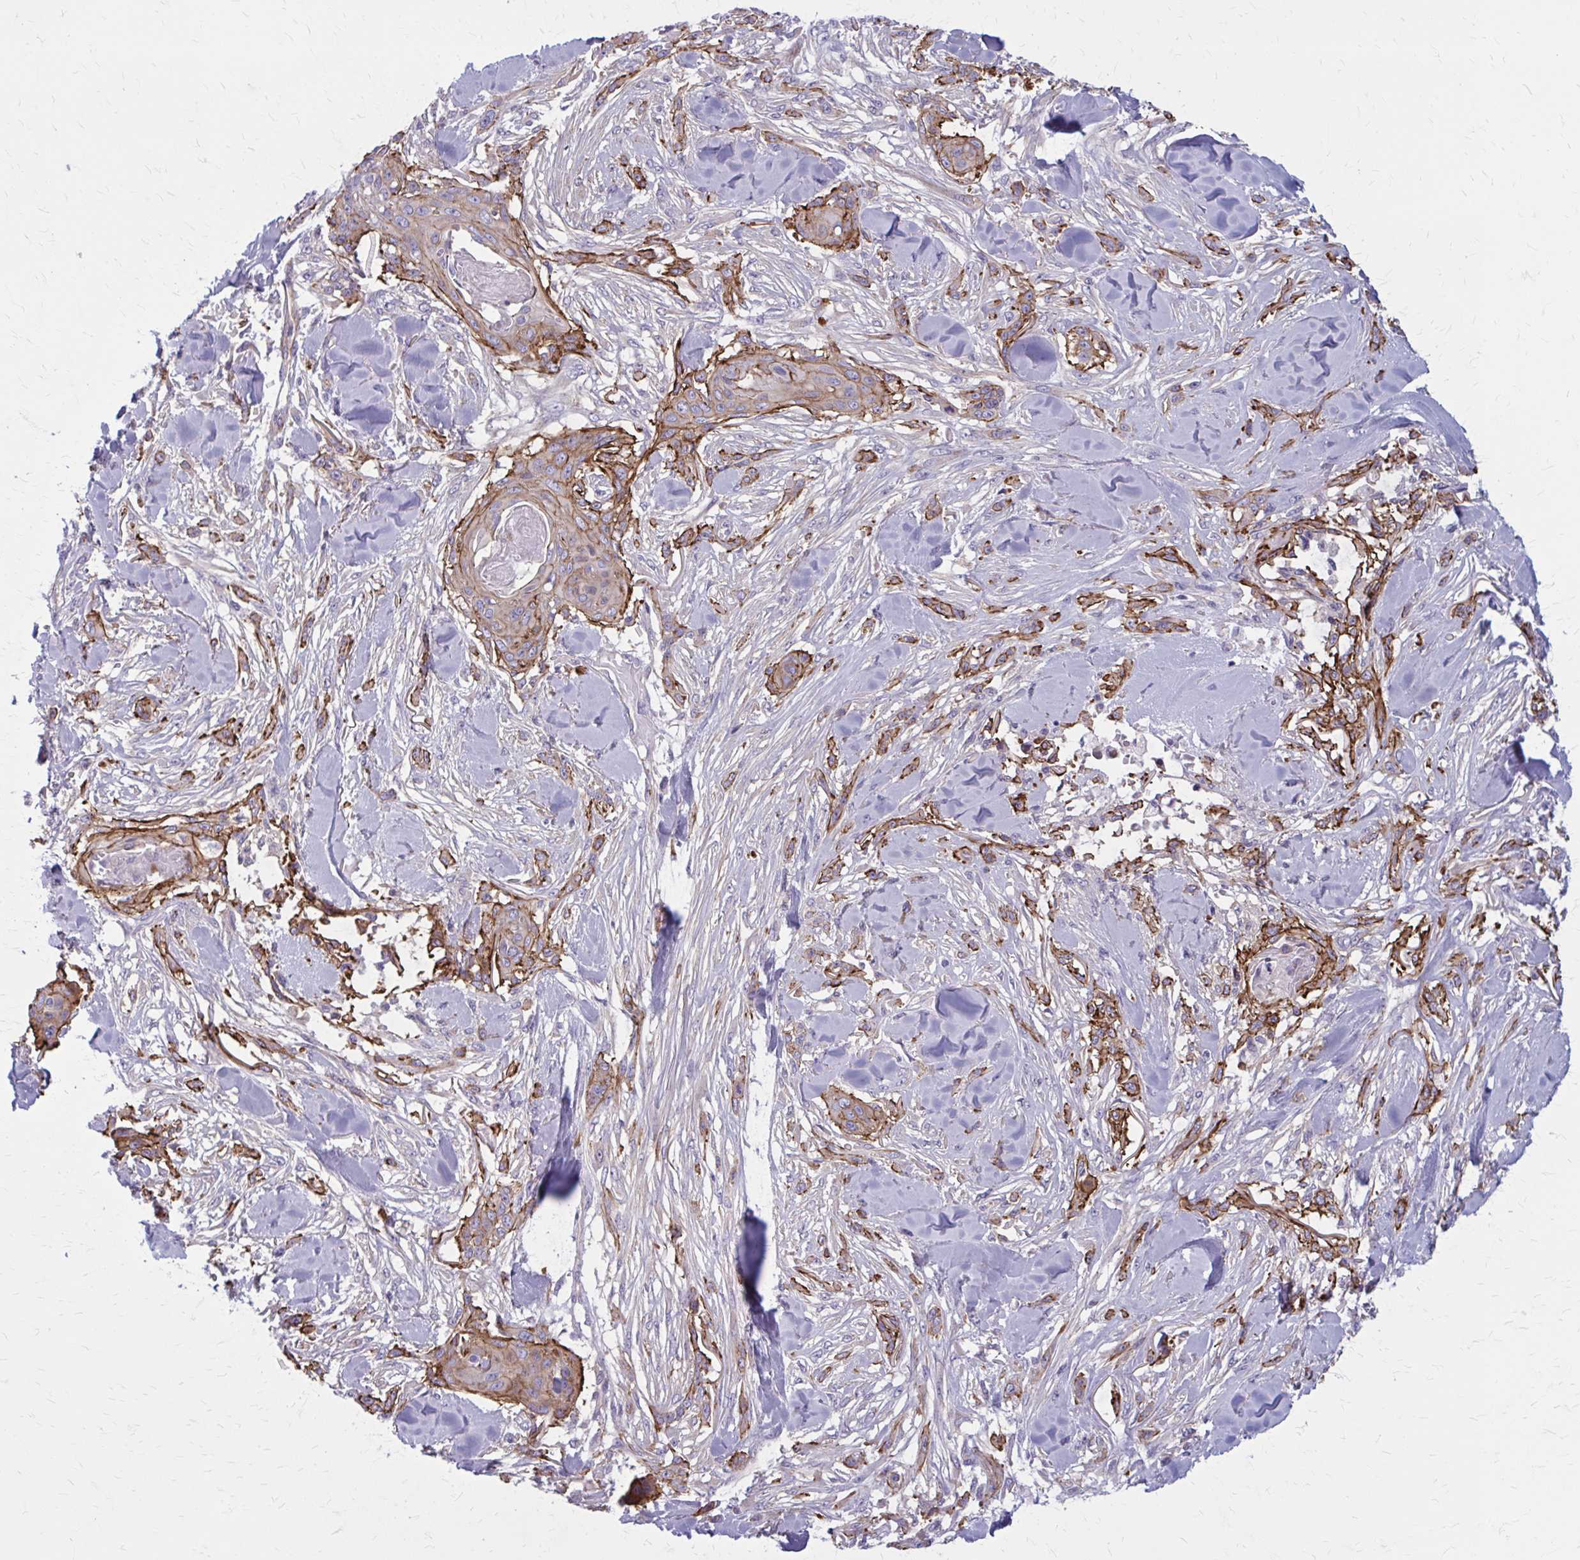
{"staining": {"intensity": "moderate", "quantity": "25%-75%", "location": "cytoplasmic/membranous"}, "tissue": "skin cancer", "cell_type": "Tumor cells", "image_type": "cancer", "snomed": [{"axis": "morphology", "description": "Squamous cell carcinoma, NOS"}, {"axis": "topography", "description": "Skin"}], "caption": "An IHC histopathology image of tumor tissue is shown. Protein staining in brown labels moderate cytoplasmic/membranous positivity in squamous cell carcinoma (skin) within tumor cells. The staining was performed using DAB, with brown indicating positive protein expression. Nuclei are stained blue with hematoxylin.", "gene": "ZDHHC7", "patient": {"sex": "female", "age": 59}}